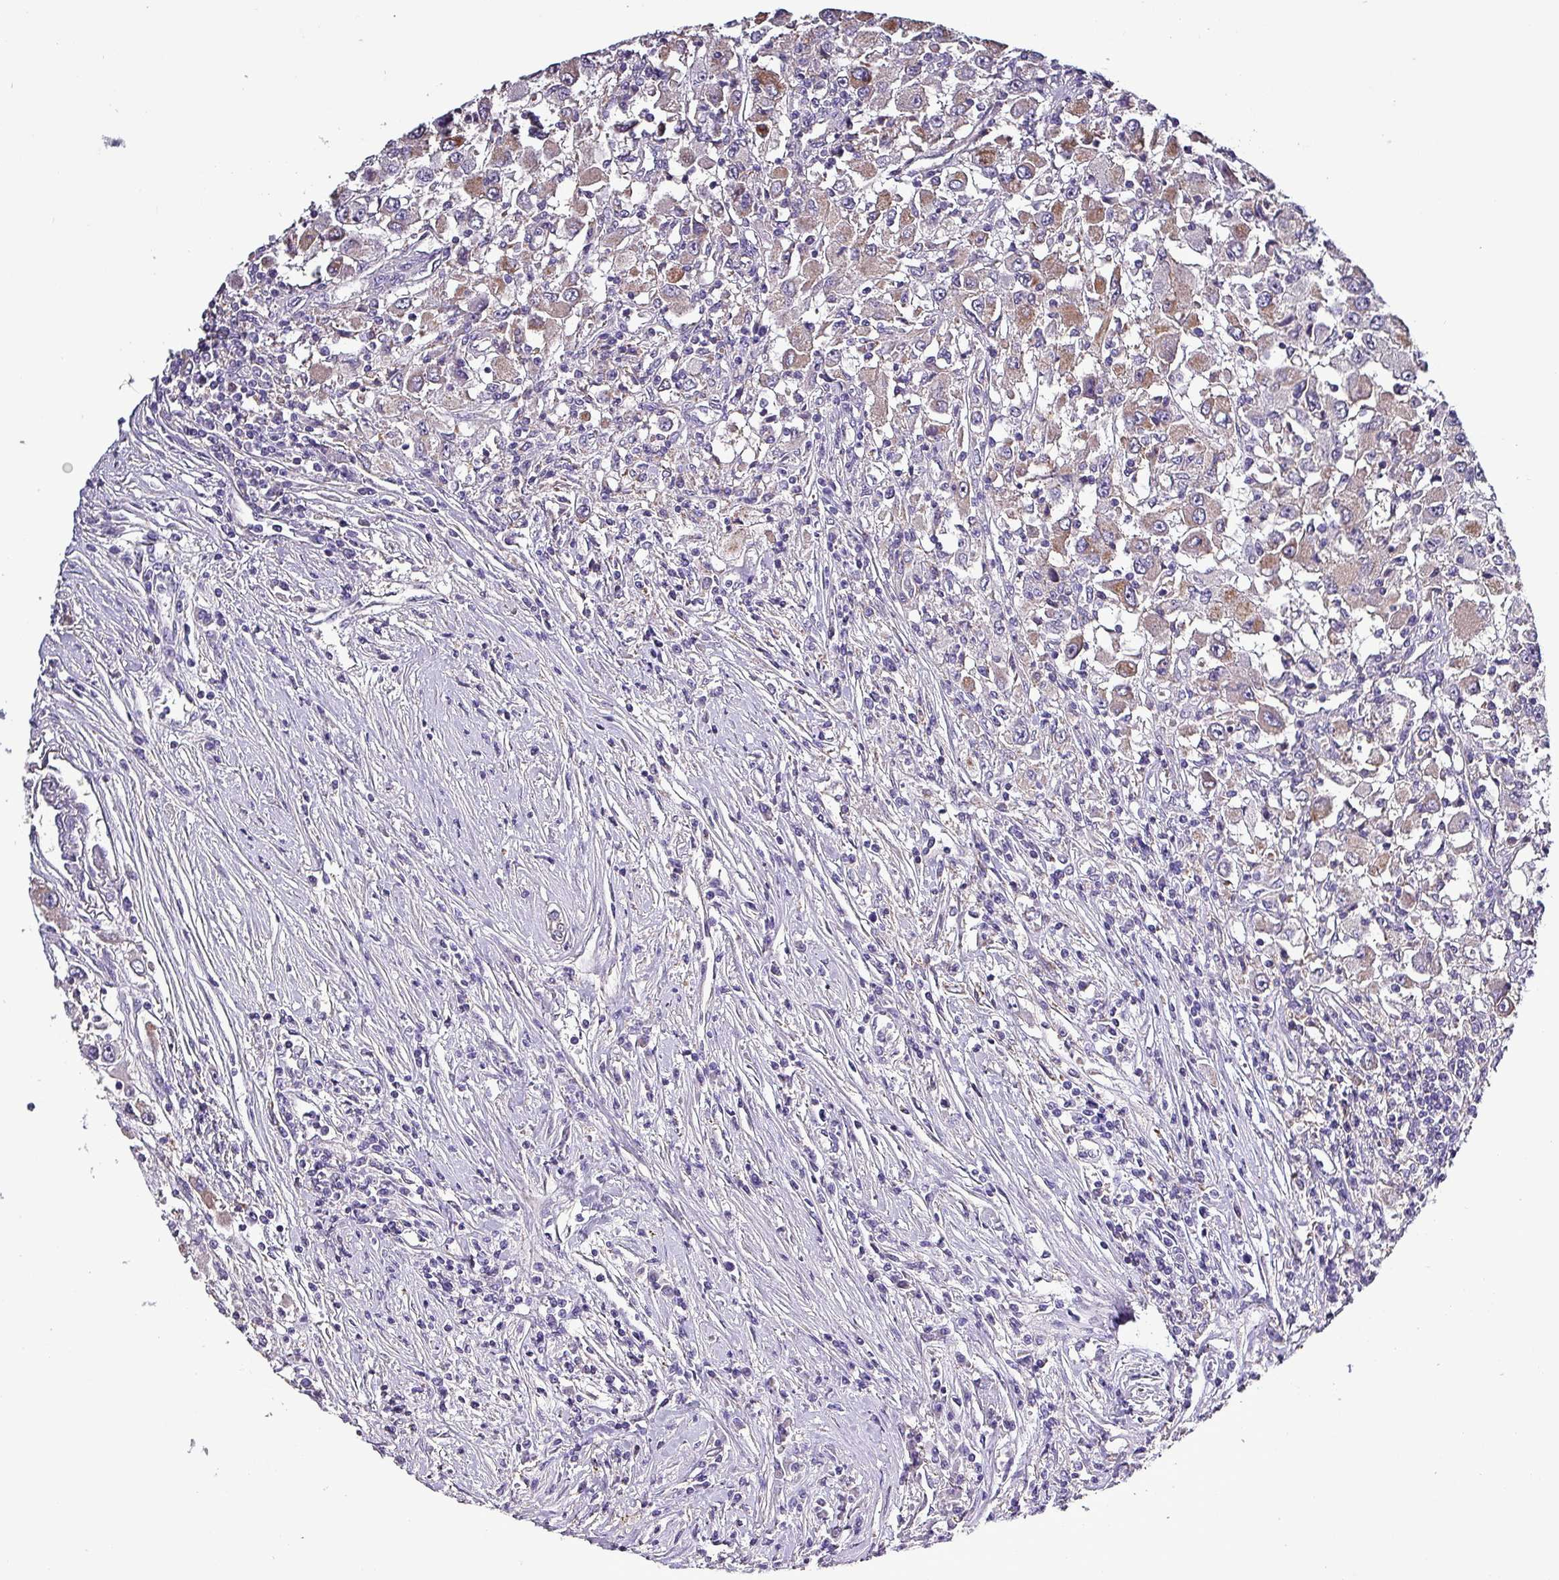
{"staining": {"intensity": "moderate", "quantity": "25%-75%", "location": "cytoplasmic/membranous"}, "tissue": "renal cancer", "cell_type": "Tumor cells", "image_type": "cancer", "snomed": [{"axis": "morphology", "description": "Adenocarcinoma, NOS"}, {"axis": "topography", "description": "Kidney"}], "caption": "Renal adenocarcinoma was stained to show a protein in brown. There is medium levels of moderate cytoplasmic/membranous positivity in about 25%-75% of tumor cells. Immunohistochemistry stains the protein in brown and the nuclei are stained blue.", "gene": "HTRA4", "patient": {"sex": "female", "age": 67}}